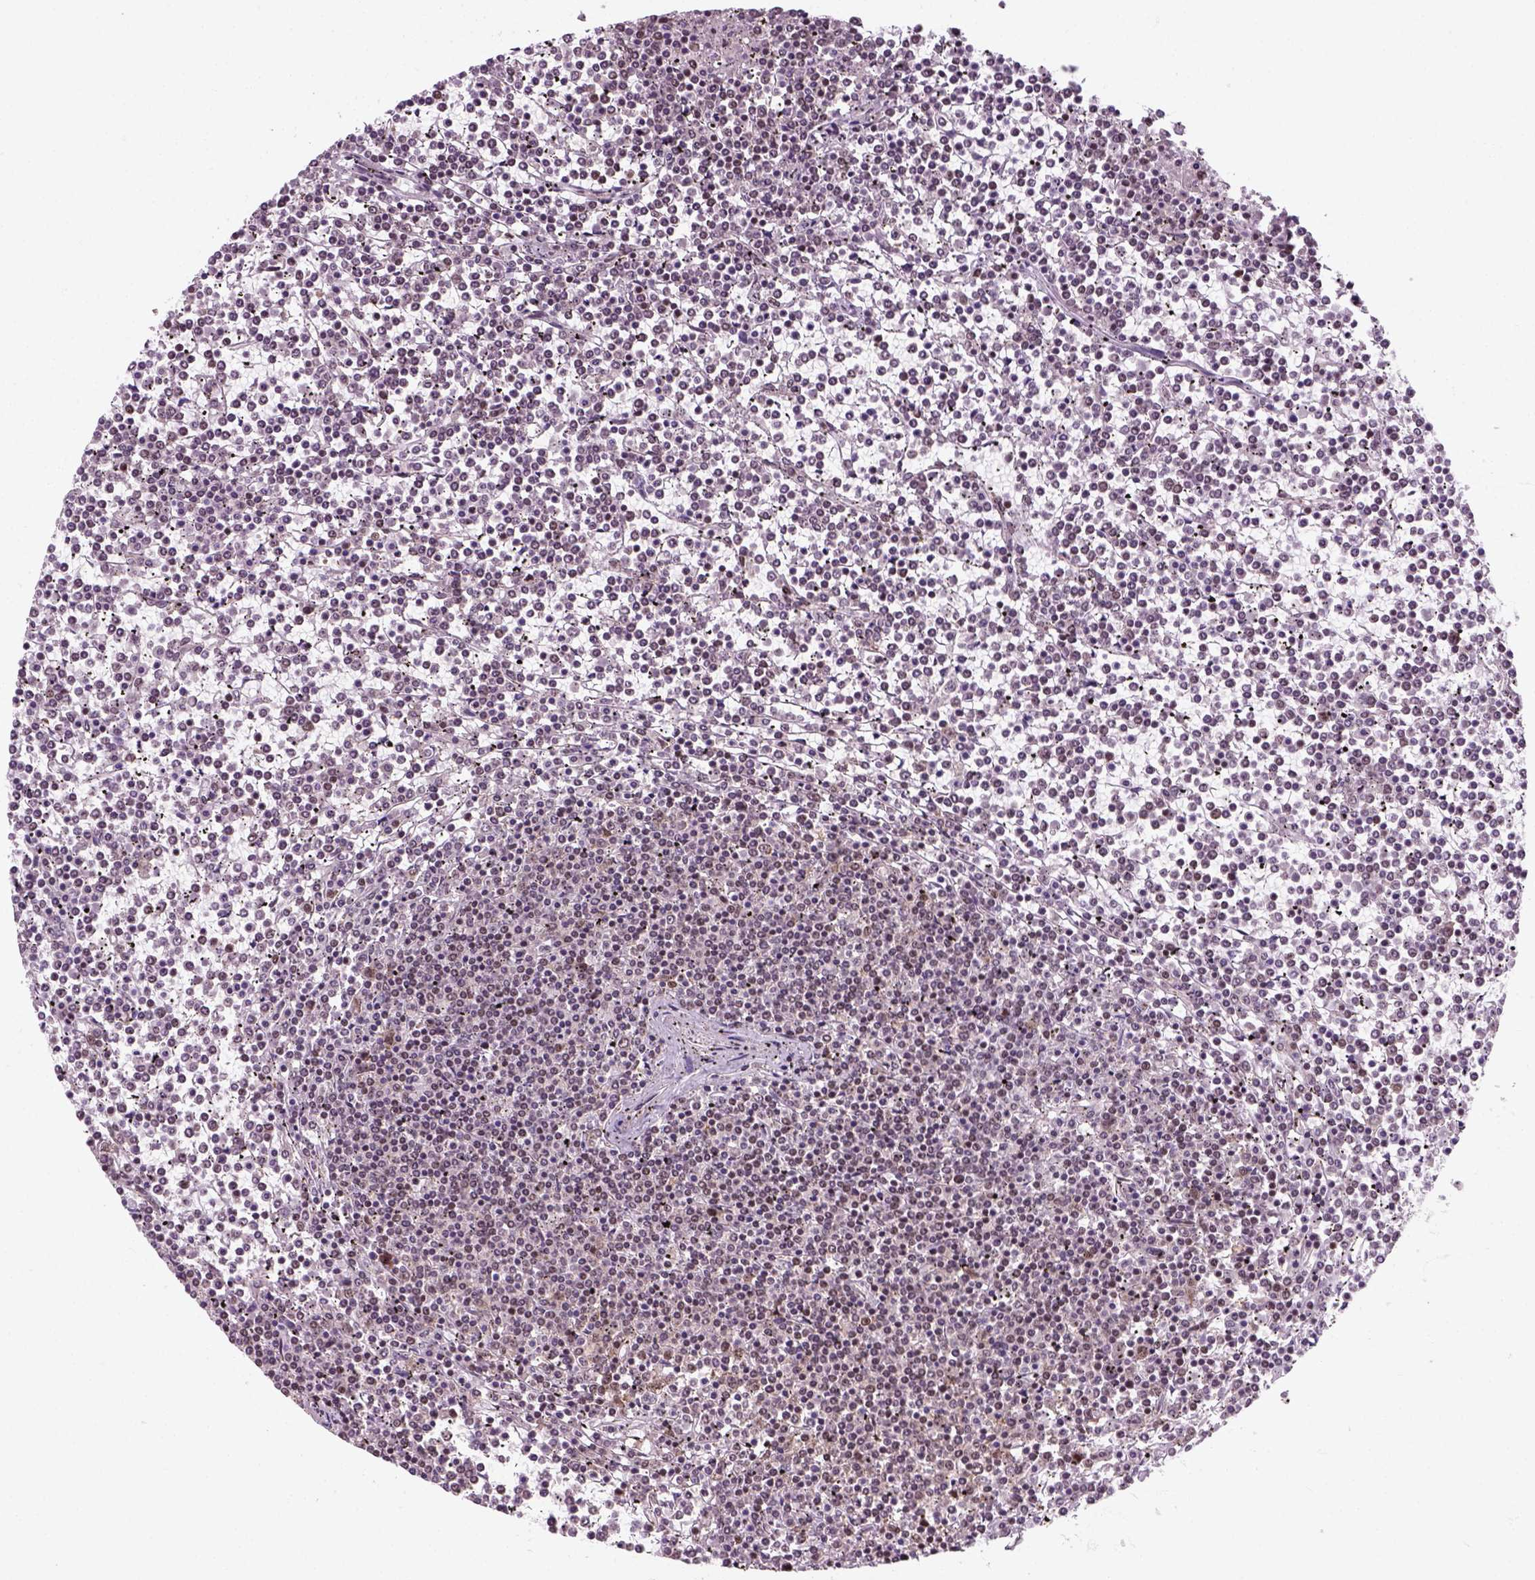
{"staining": {"intensity": "negative", "quantity": "none", "location": "none"}, "tissue": "lymphoma", "cell_type": "Tumor cells", "image_type": "cancer", "snomed": [{"axis": "morphology", "description": "Malignant lymphoma, non-Hodgkin's type, Low grade"}, {"axis": "topography", "description": "Spleen"}], "caption": "There is no significant expression in tumor cells of low-grade malignant lymphoma, non-Hodgkin's type. (DAB (3,3'-diaminobenzidine) immunohistochemistry visualized using brightfield microscopy, high magnification).", "gene": "GTF2F1", "patient": {"sex": "female", "age": 19}}